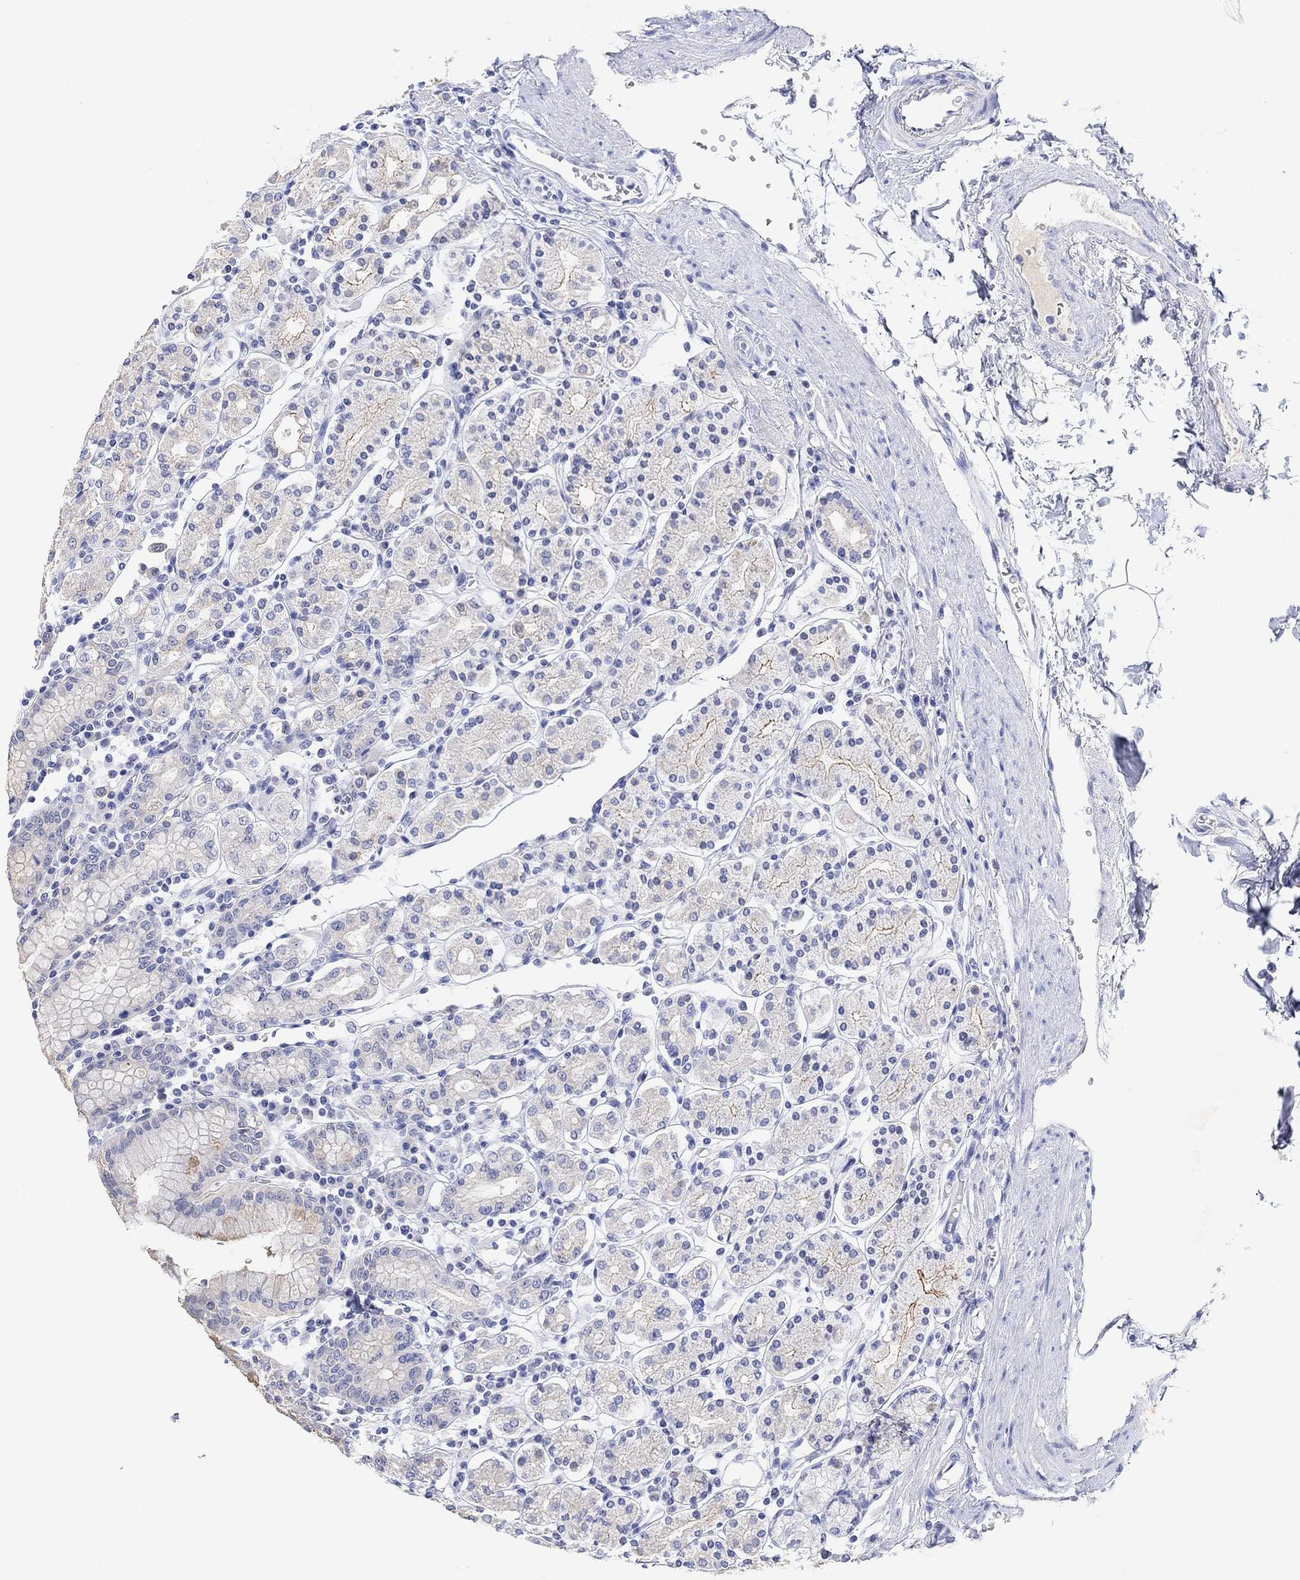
{"staining": {"intensity": "moderate", "quantity": "<25%", "location": "cytoplasmic/membranous"}, "tissue": "stomach", "cell_type": "Glandular cells", "image_type": "normal", "snomed": [{"axis": "morphology", "description": "Normal tissue, NOS"}, {"axis": "topography", "description": "Stomach, upper"}, {"axis": "topography", "description": "Stomach"}], "caption": "A brown stain highlights moderate cytoplasmic/membranous expression of a protein in glandular cells of normal human stomach.", "gene": "TYR", "patient": {"sex": "male", "age": 62}}